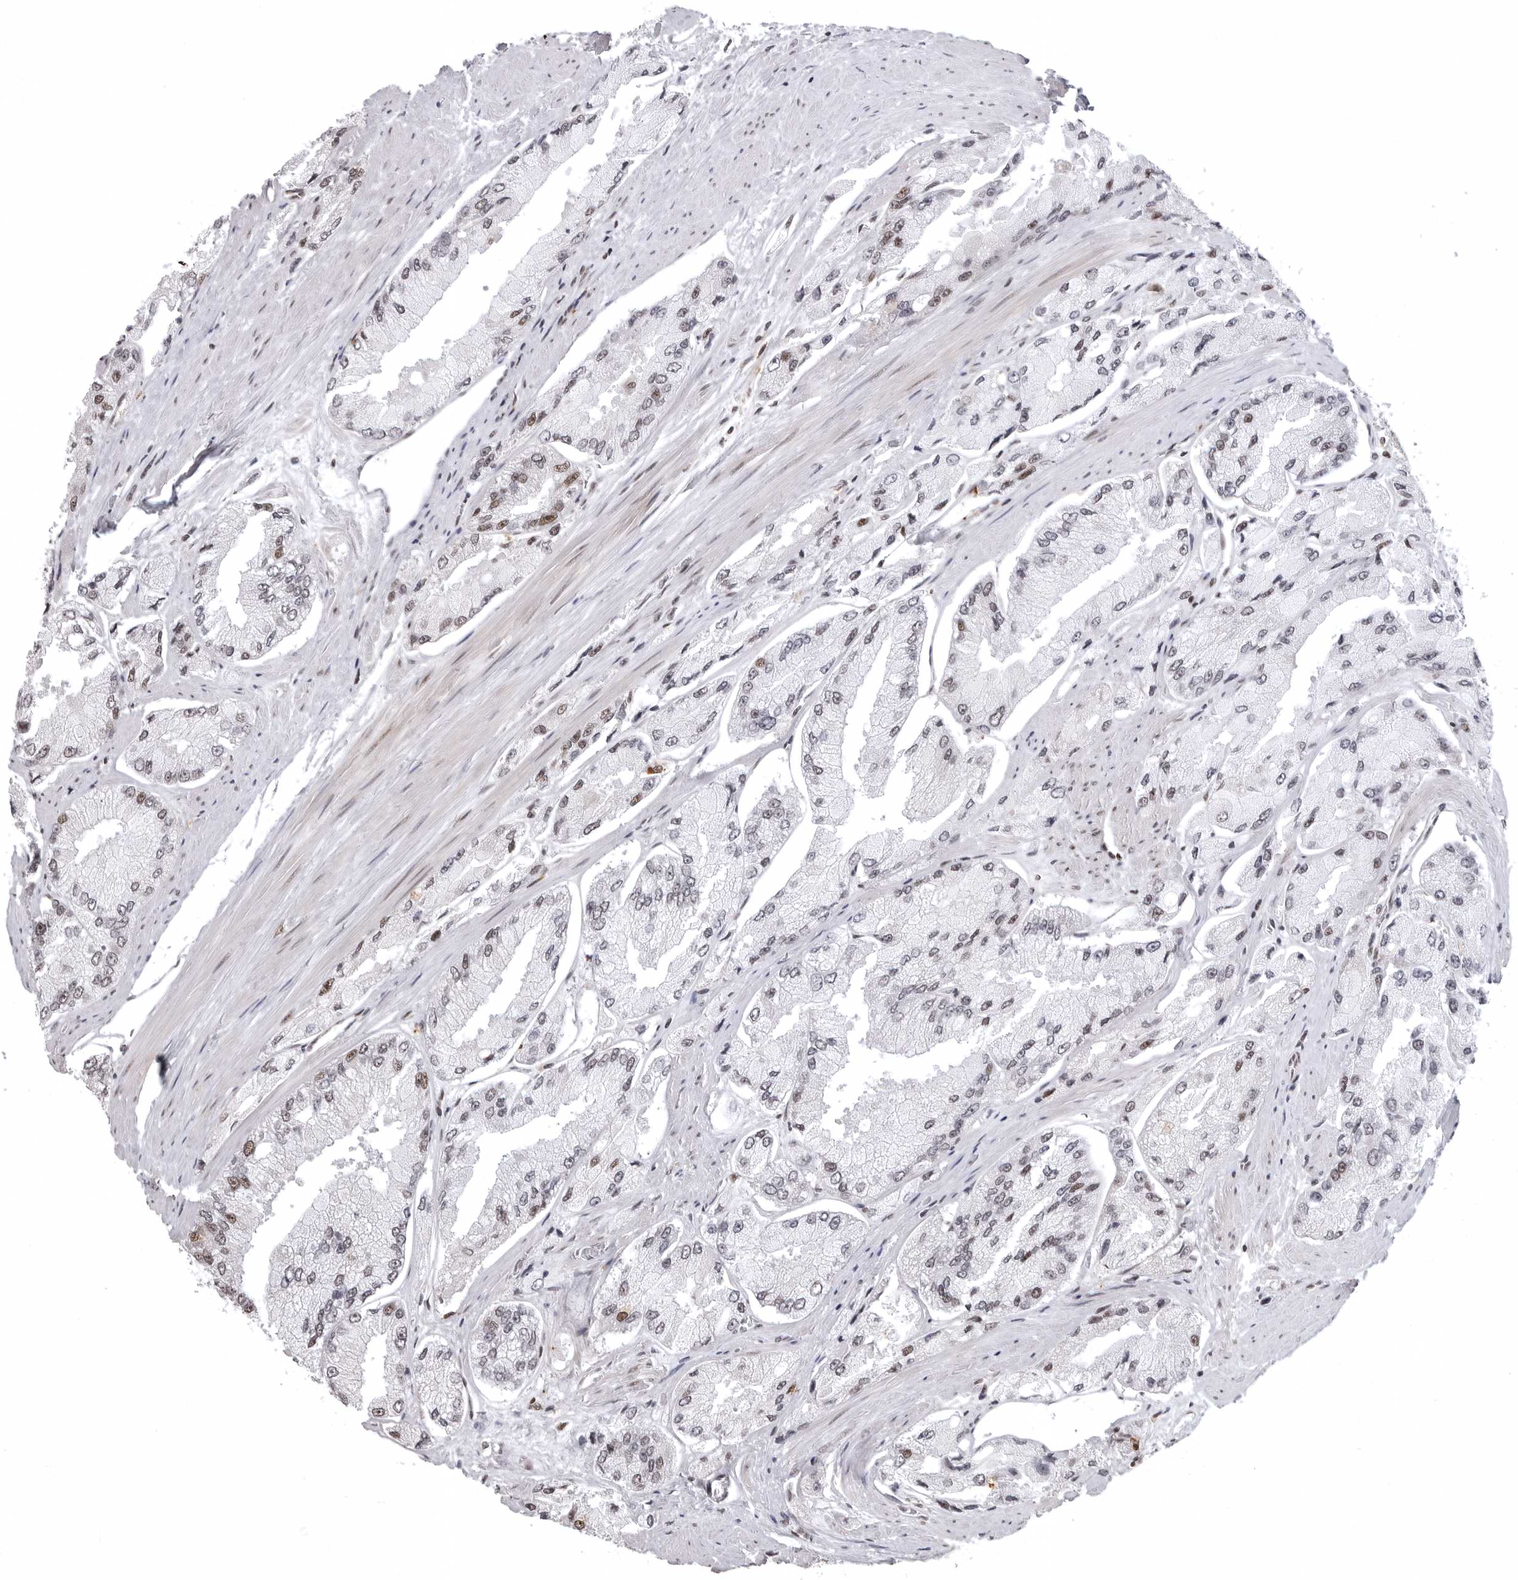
{"staining": {"intensity": "weak", "quantity": "<25%", "location": "nuclear"}, "tissue": "prostate cancer", "cell_type": "Tumor cells", "image_type": "cancer", "snomed": [{"axis": "morphology", "description": "Adenocarcinoma, High grade"}, {"axis": "topography", "description": "Prostate"}], "caption": "An IHC histopathology image of prostate cancer (adenocarcinoma (high-grade)) is shown. There is no staining in tumor cells of prostate cancer (adenocarcinoma (high-grade)). The staining is performed using DAB brown chromogen with nuclei counter-stained in using hematoxylin.", "gene": "WRAP53", "patient": {"sex": "male", "age": 58}}